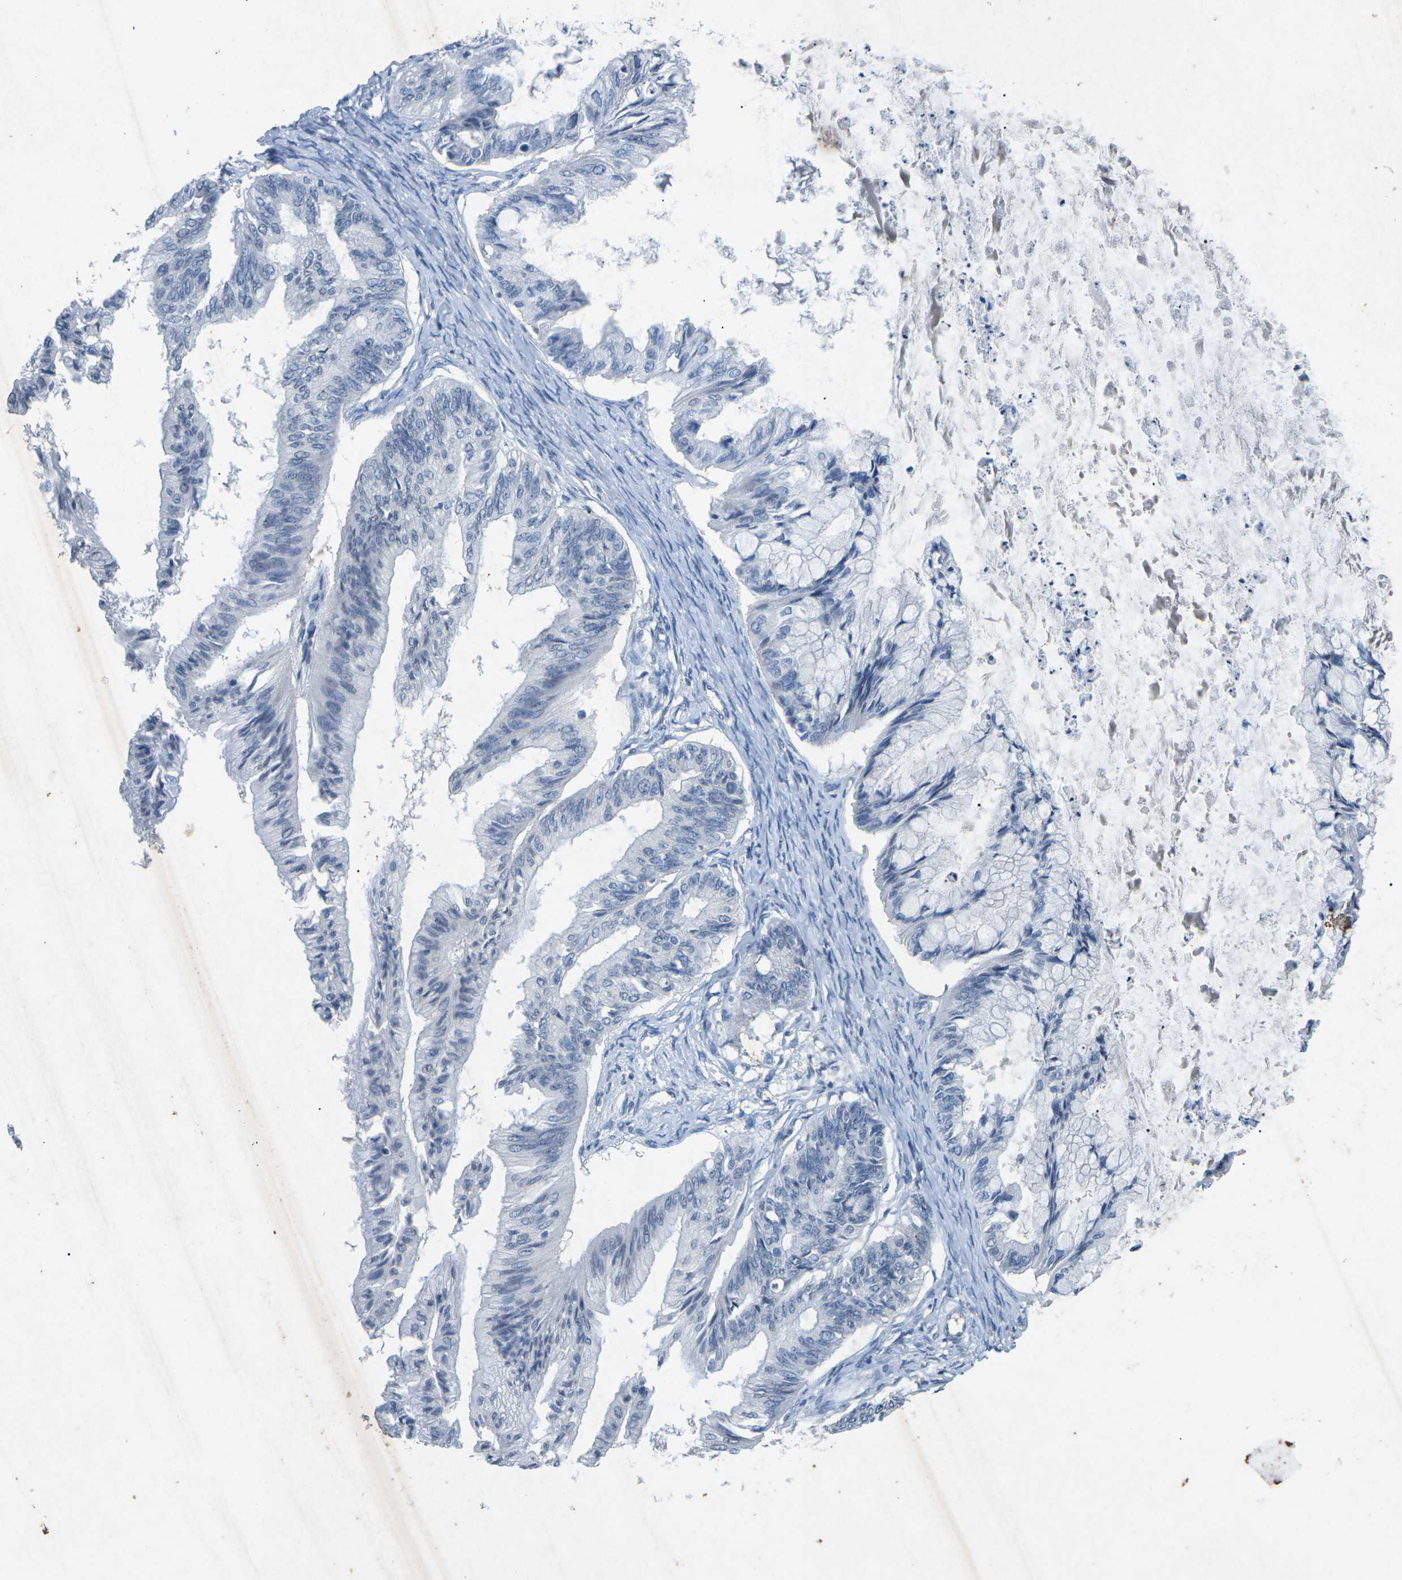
{"staining": {"intensity": "negative", "quantity": "none", "location": "none"}, "tissue": "ovarian cancer", "cell_type": "Tumor cells", "image_type": "cancer", "snomed": [{"axis": "morphology", "description": "Cystadenocarcinoma, mucinous, NOS"}, {"axis": "topography", "description": "Ovary"}], "caption": "Ovarian mucinous cystadenocarcinoma stained for a protein using IHC displays no staining tumor cells.", "gene": "A1BG", "patient": {"sex": "female", "age": 57}}